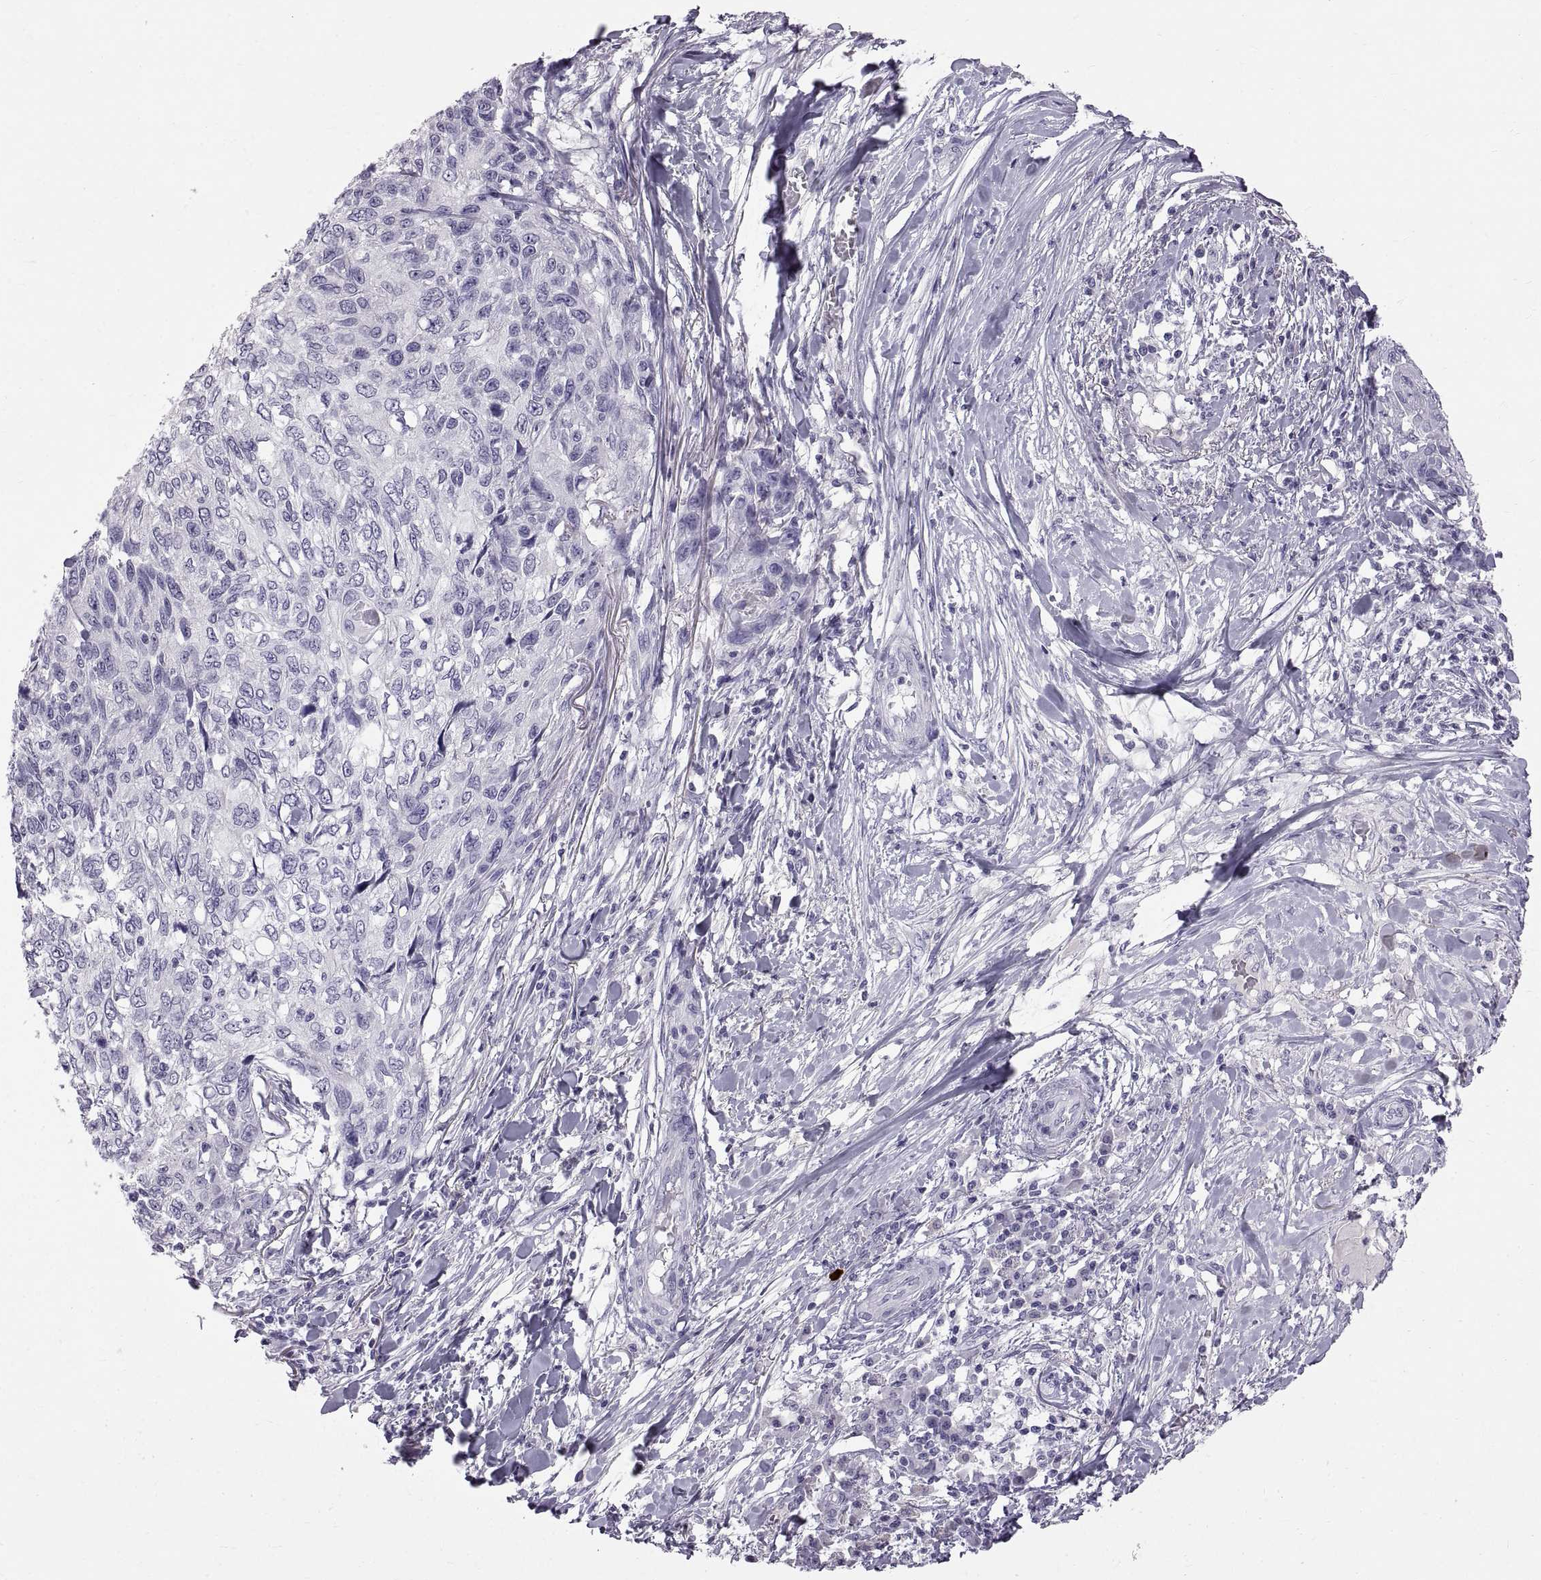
{"staining": {"intensity": "negative", "quantity": "none", "location": "none"}, "tissue": "skin cancer", "cell_type": "Tumor cells", "image_type": "cancer", "snomed": [{"axis": "morphology", "description": "Squamous cell carcinoma, NOS"}, {"axis": "topography", "description": "Skin"}], "caption": "Immunohistochemistry (IHC) of squamous cell carcinoma (skin) demonstrates no staining in tumor cells.", "gene": "WFDC8", "patient": {"sex": "male", "age": 92}}